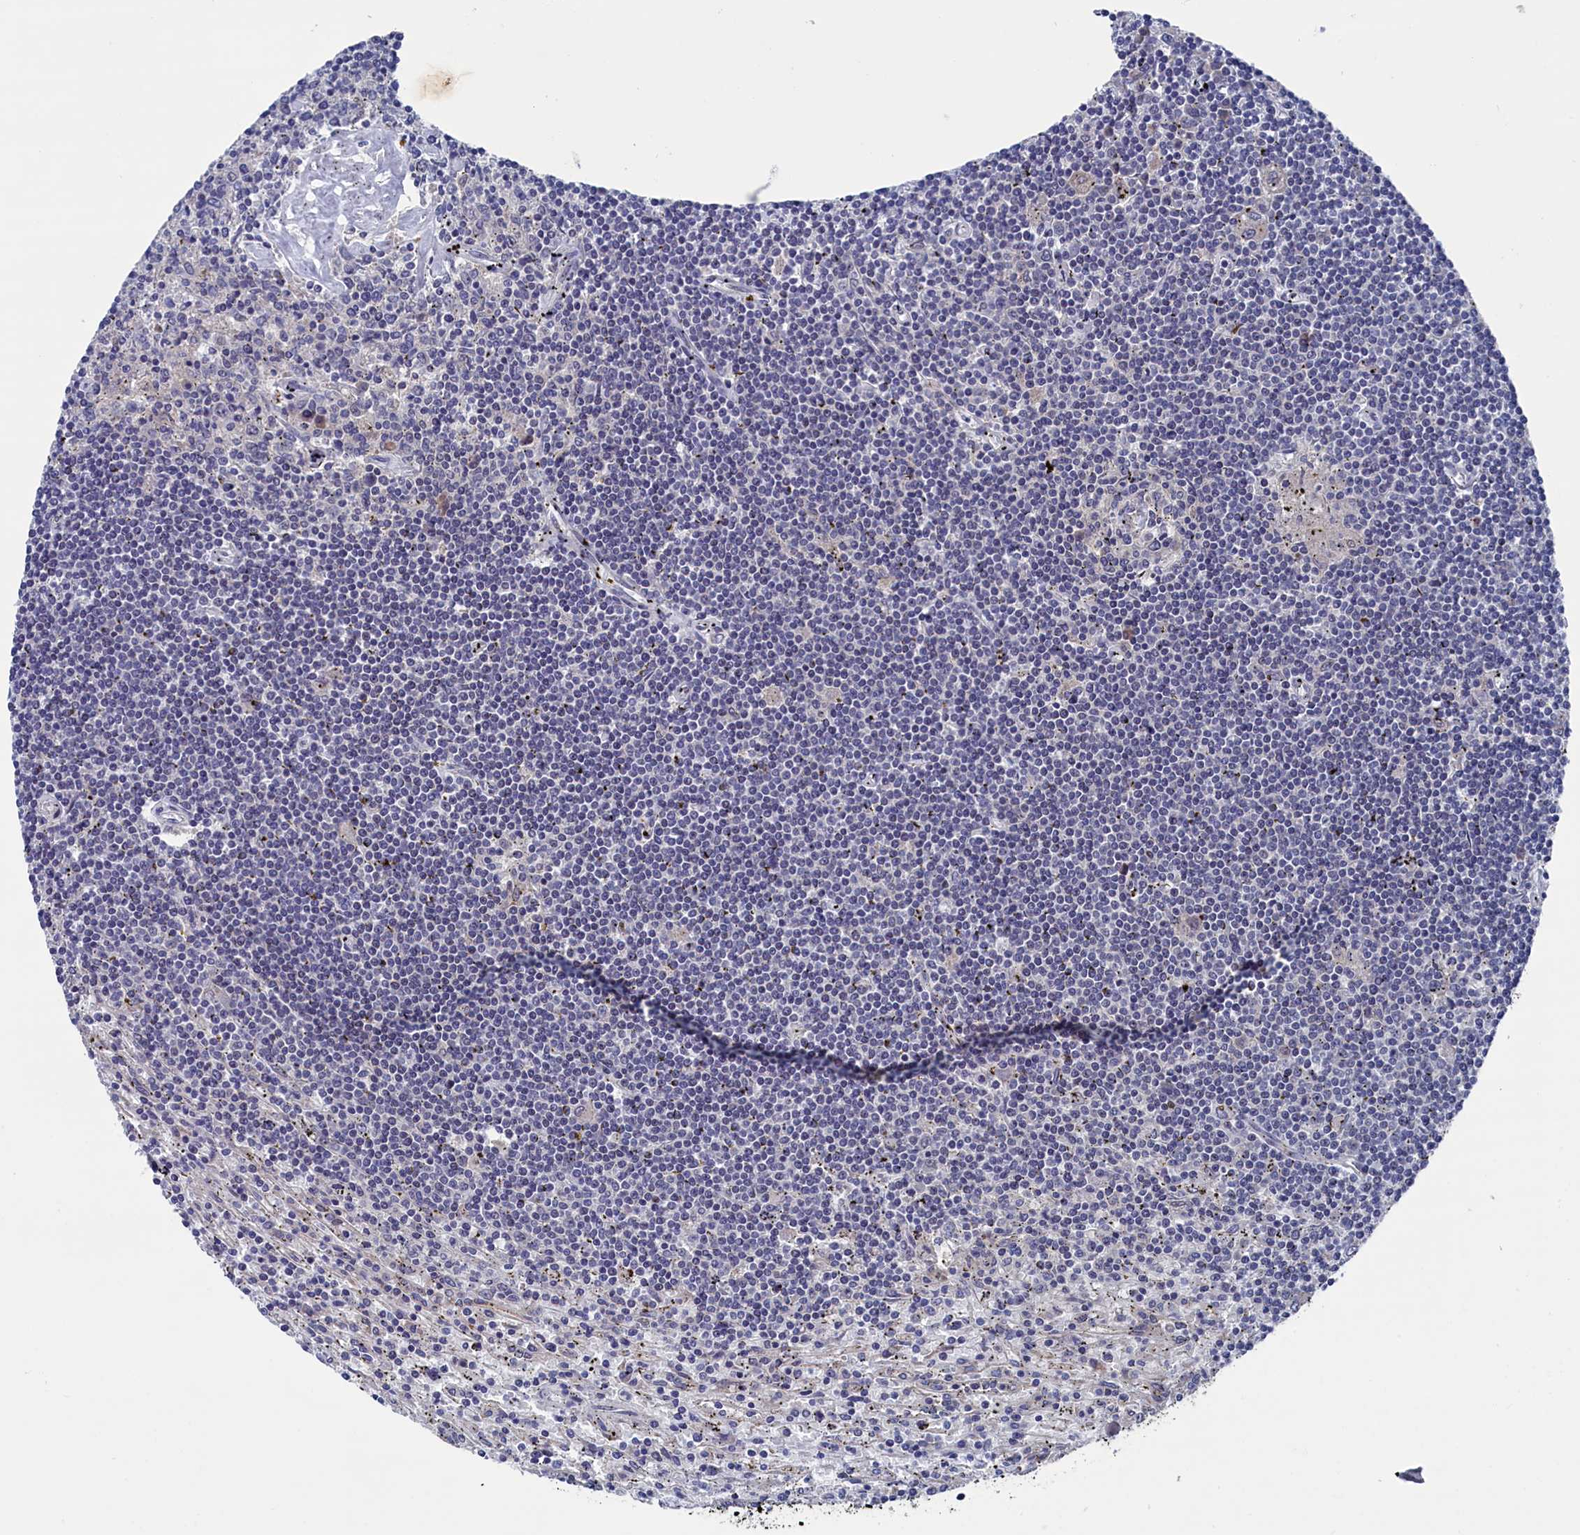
{"staining": {"intensity": "negative", "quantity": "none", "location": "none"}, "tissue": "lymphoma", "cell_type": "Tumor cells", "image_type": "cancer", "snomed": [{"axis": "morphology", "description": "Malignant lymphoma, non-Hodgkin's type, Low grade"}, {"axis": "topography", "description": "Spleen"}], "caption": "Immunohistochemistry micrograph of human malignant lymphoma, non-Hodgkin's type (low-grade) stained for a protein (brown), which exhibits no expression in tumor cells.", "gene": "SPATA13", "patient": {"sex": "male", "age": 76}}